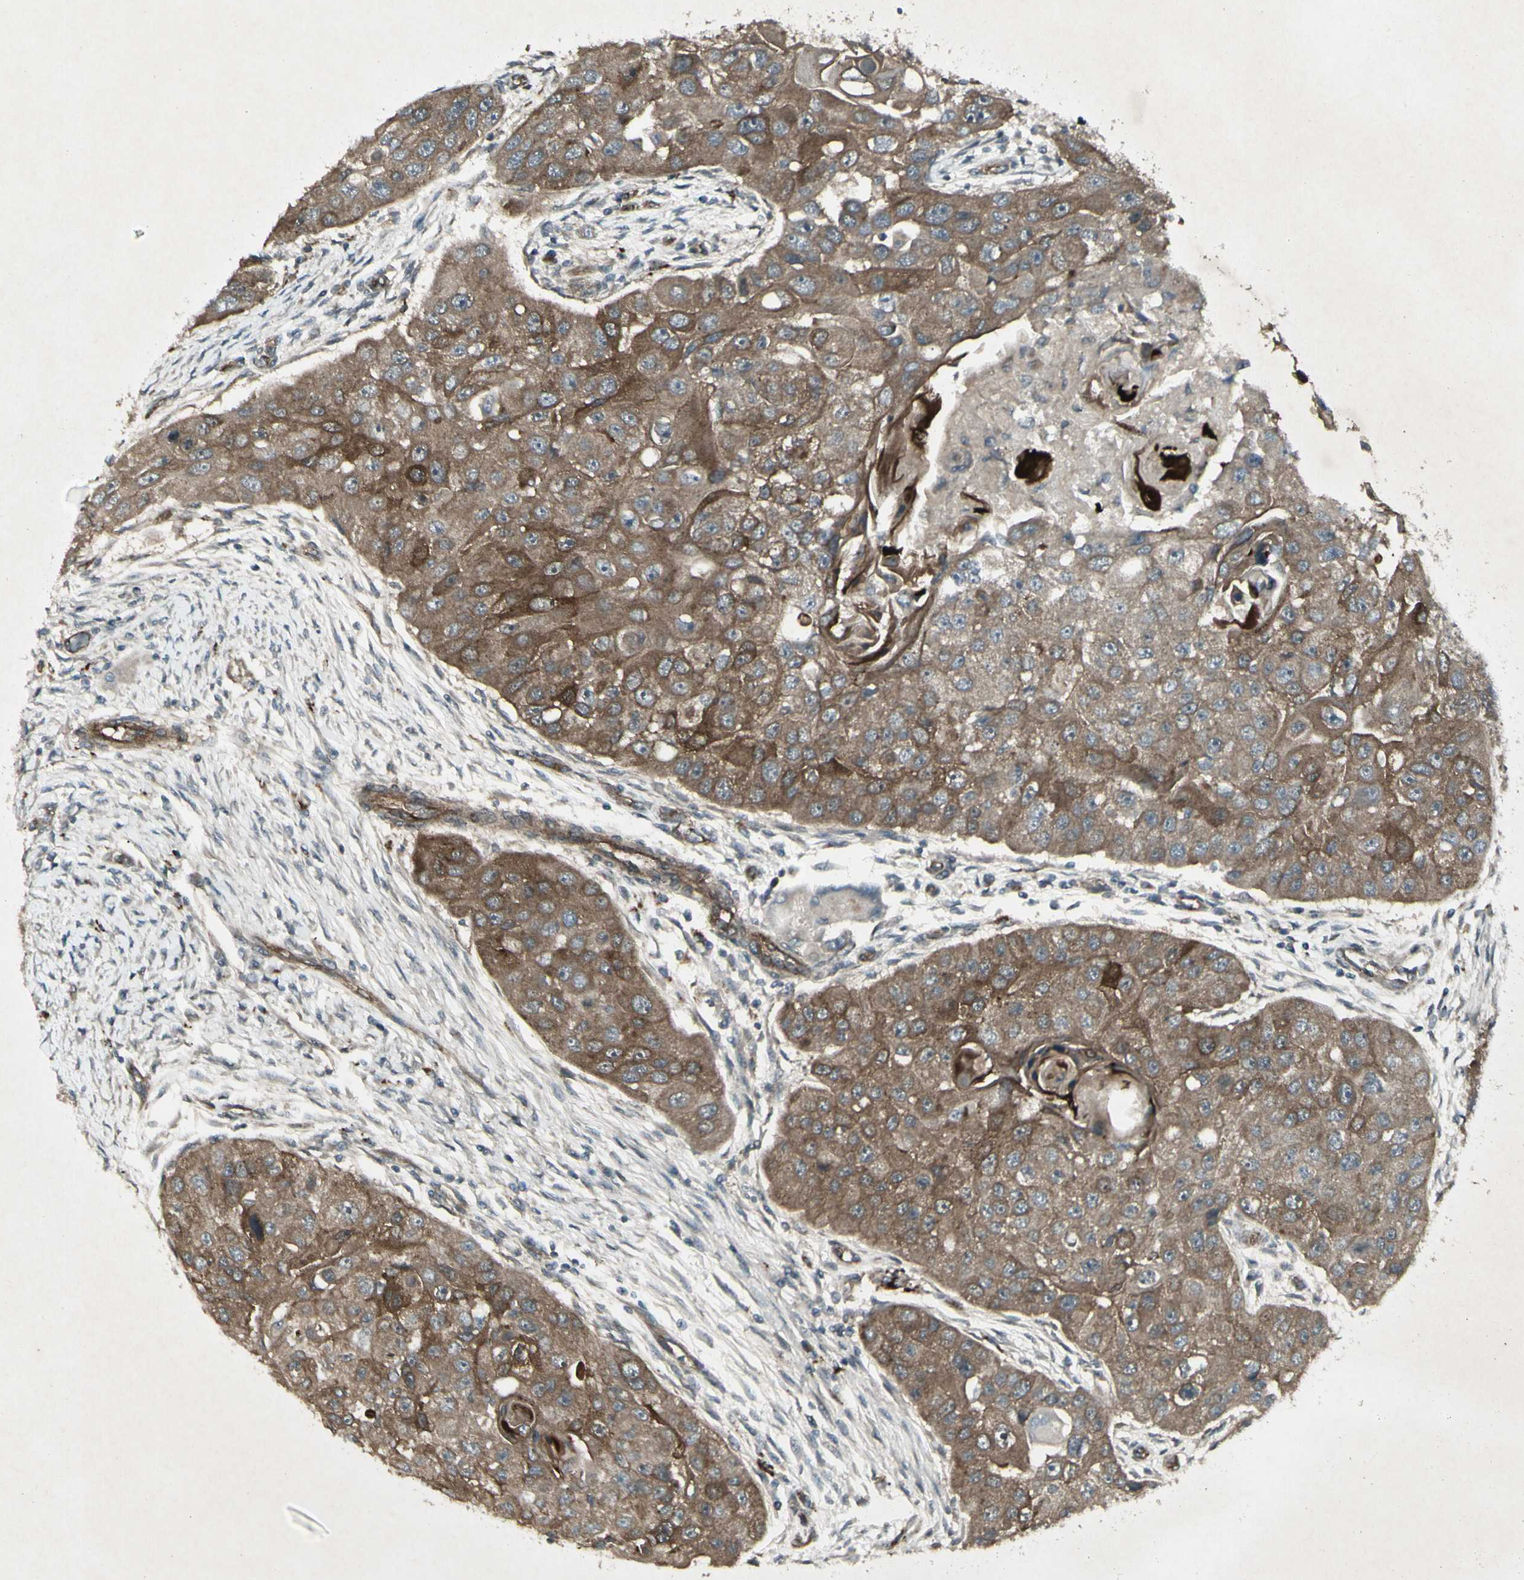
{"staining": {"intensity": "moderate", "quantity": ">75%", "location": "cytoplasmic/membranous"}, "tissue": "head and neck cancer", "cell_type": "Tumor cells", "image_type": "cancer", "snomed": [{"axis": "morphology", "description": "Normal tissue, NOS"}, {"axis": "morphology", "description": "Squamous cell carcinoma, NOS"}, {"axis": "topography", "description": "Skeletal muscle"}, {"axis": "topography", "description": "Head-Neck"}], "caption": "Squamous cell carcinoma (head and neck) stained with a brown dye exhibits moderate cytoplasmic/membranous positive positivity in approximately >75% of tumor cells.", "gene": "JAG1", "patient": {"sex": "male", "age": 51}}